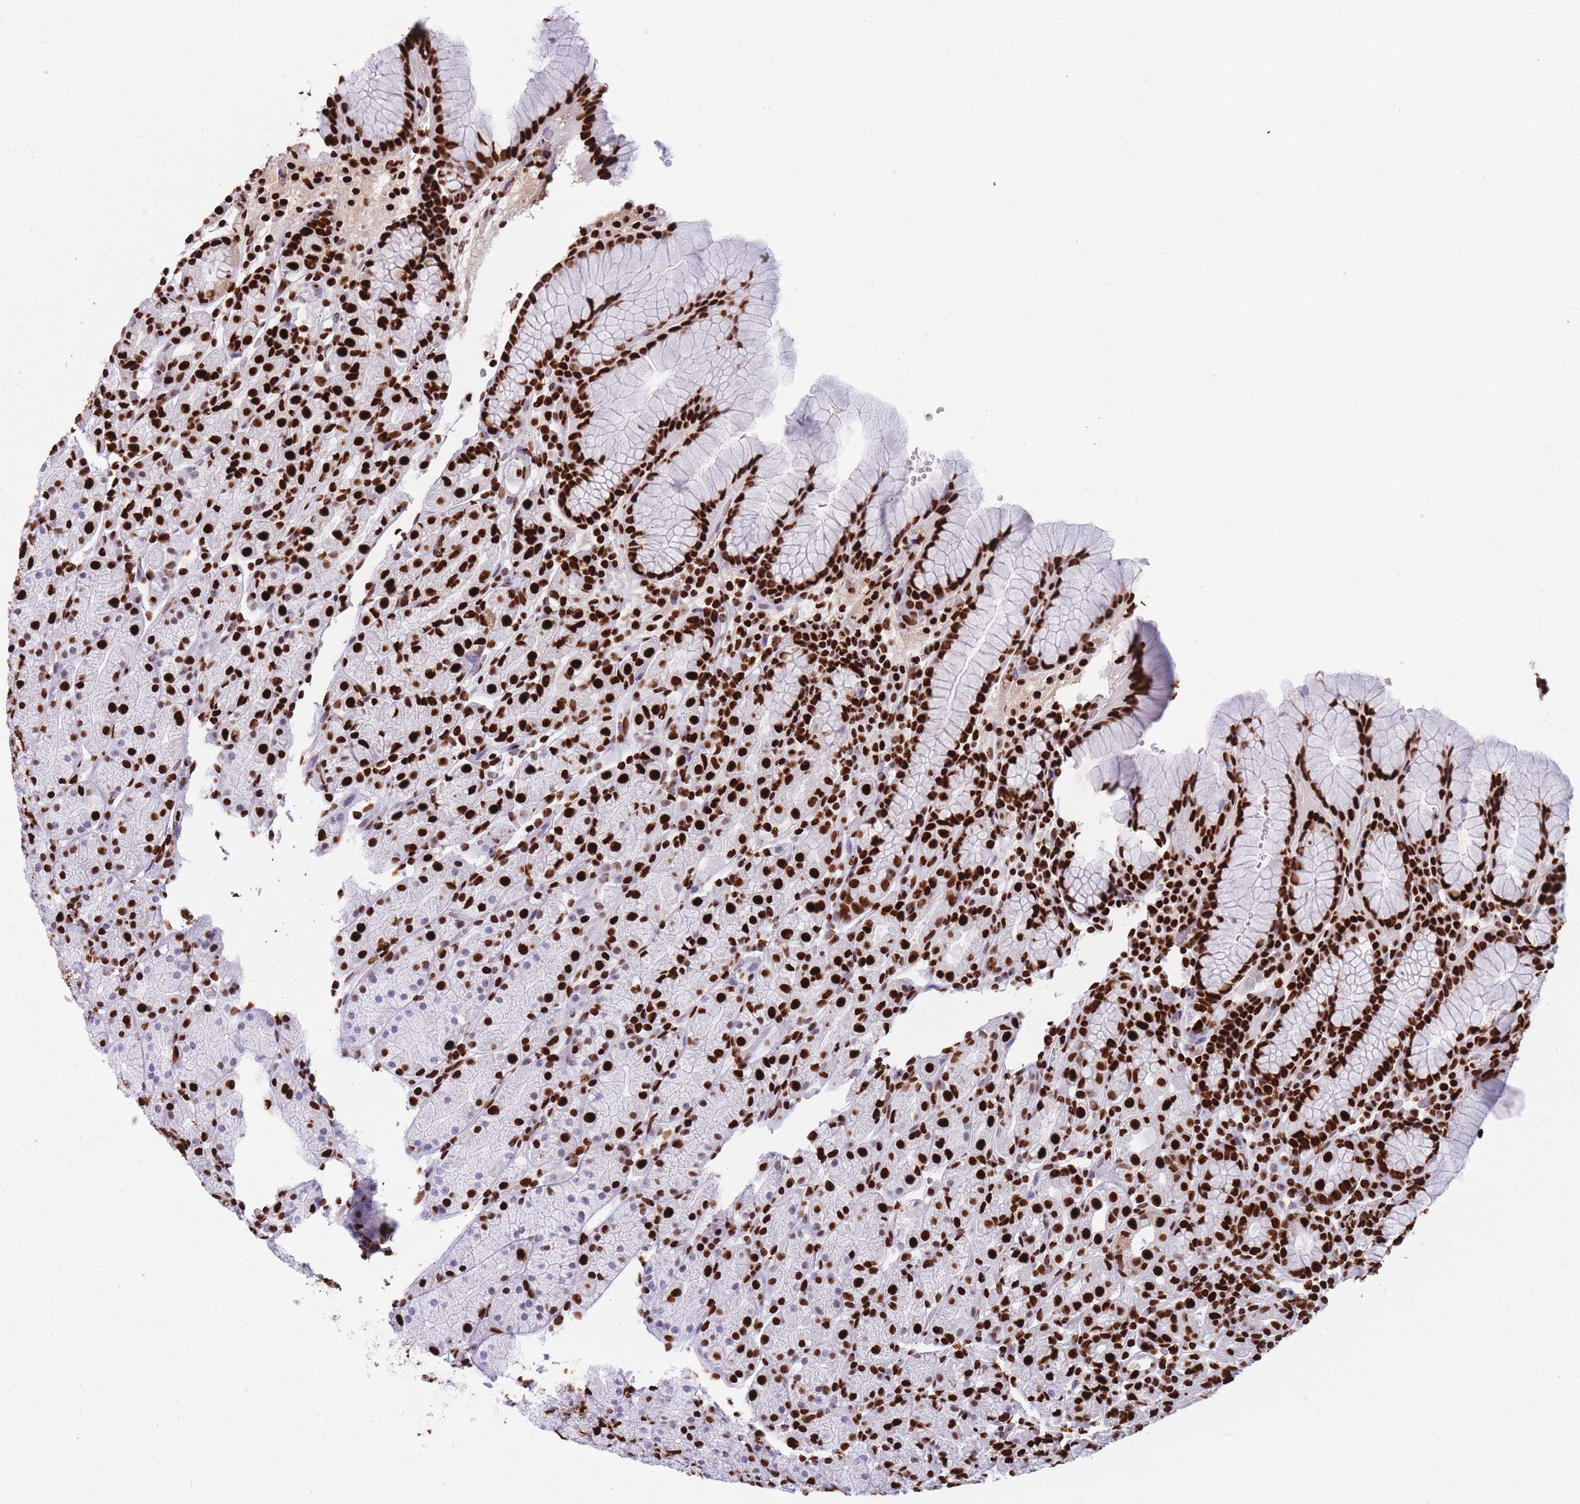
{"staining": {"intensity": "strong", "quantity": ">75%", "location": "nuclear"}, "tissue": "stomach", "cell_type": "Glandular cells", "image_type": "normal", "snomed": [{"axis": "morphology", "description": "Normal tissue, NOS"}, {"axis": "topography", "description": "Stomach, upper"}, {"axis": "topography", "description": "Stomach"}], "caption": "The histopathology image demonstrates staining of benign stomach, revealing strong nuclear protein staining (brown color) within glandular cells.", "gene": "HNRNPUL1", "patient": {"sex": "male", "age": 62}}